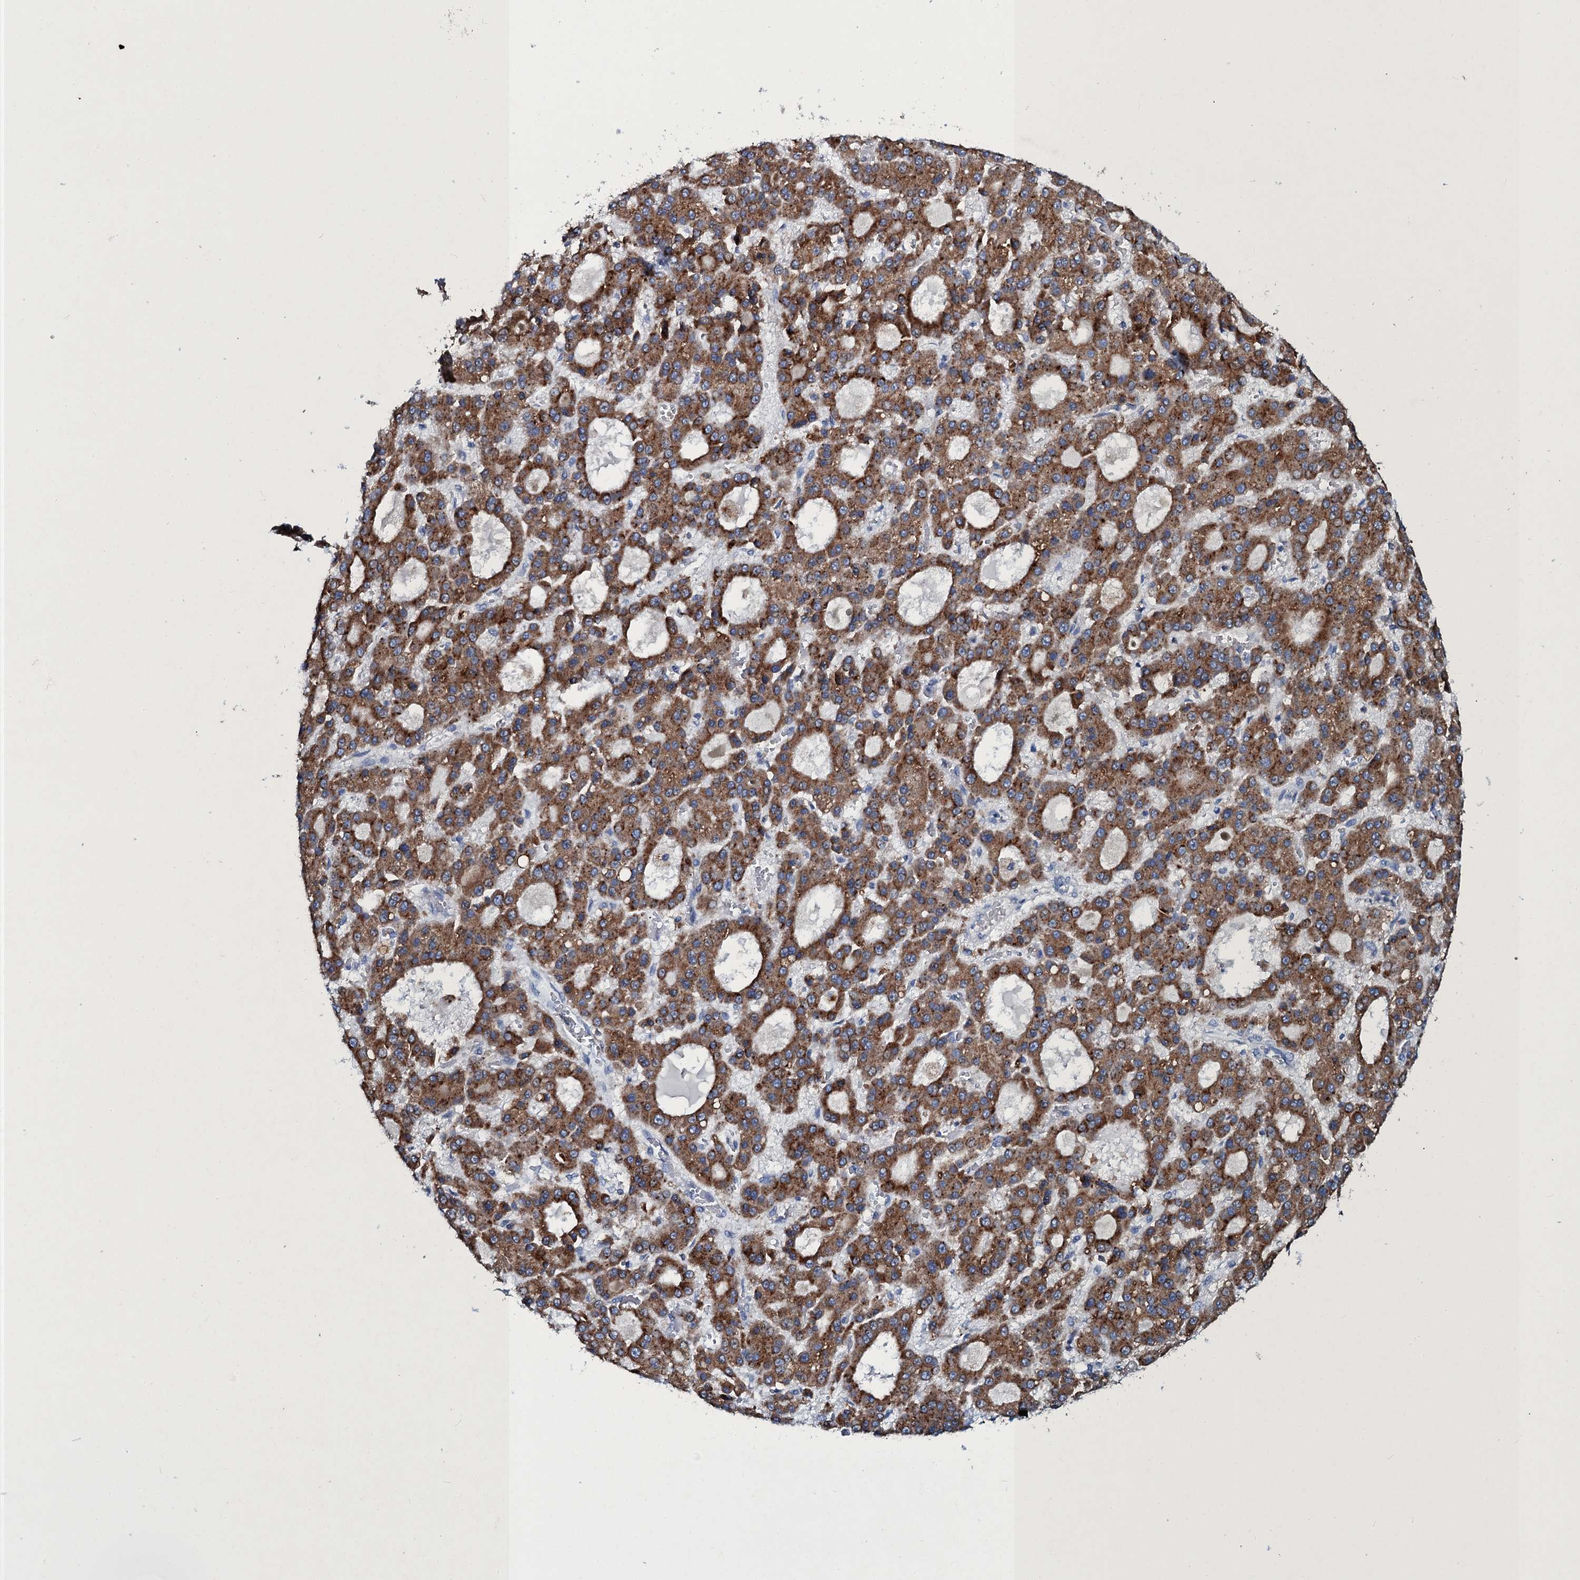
{"staining": {"intensity": "strong", "quantity": ">75%", "location": "cytoplasmic/membranous"}, "tissue": "liver cancer", "cell_type": "Tumor cells", "image_type": "cancer", "snomed": [{"axis": "morphology", "description": "Carcinoma, Hepatocellular, NOS"}, {"axis": "topography", "description": "Liver"}], "caption": "Immunohistochemistry (IHC) of liver hepatocellular carcinoma demonstrates high levels of strong cytoplasmic/membranous positivity in about >75% of tumor cells.", "gene": "TPGS2", "patient": {"sex": "male", "age": 70}}